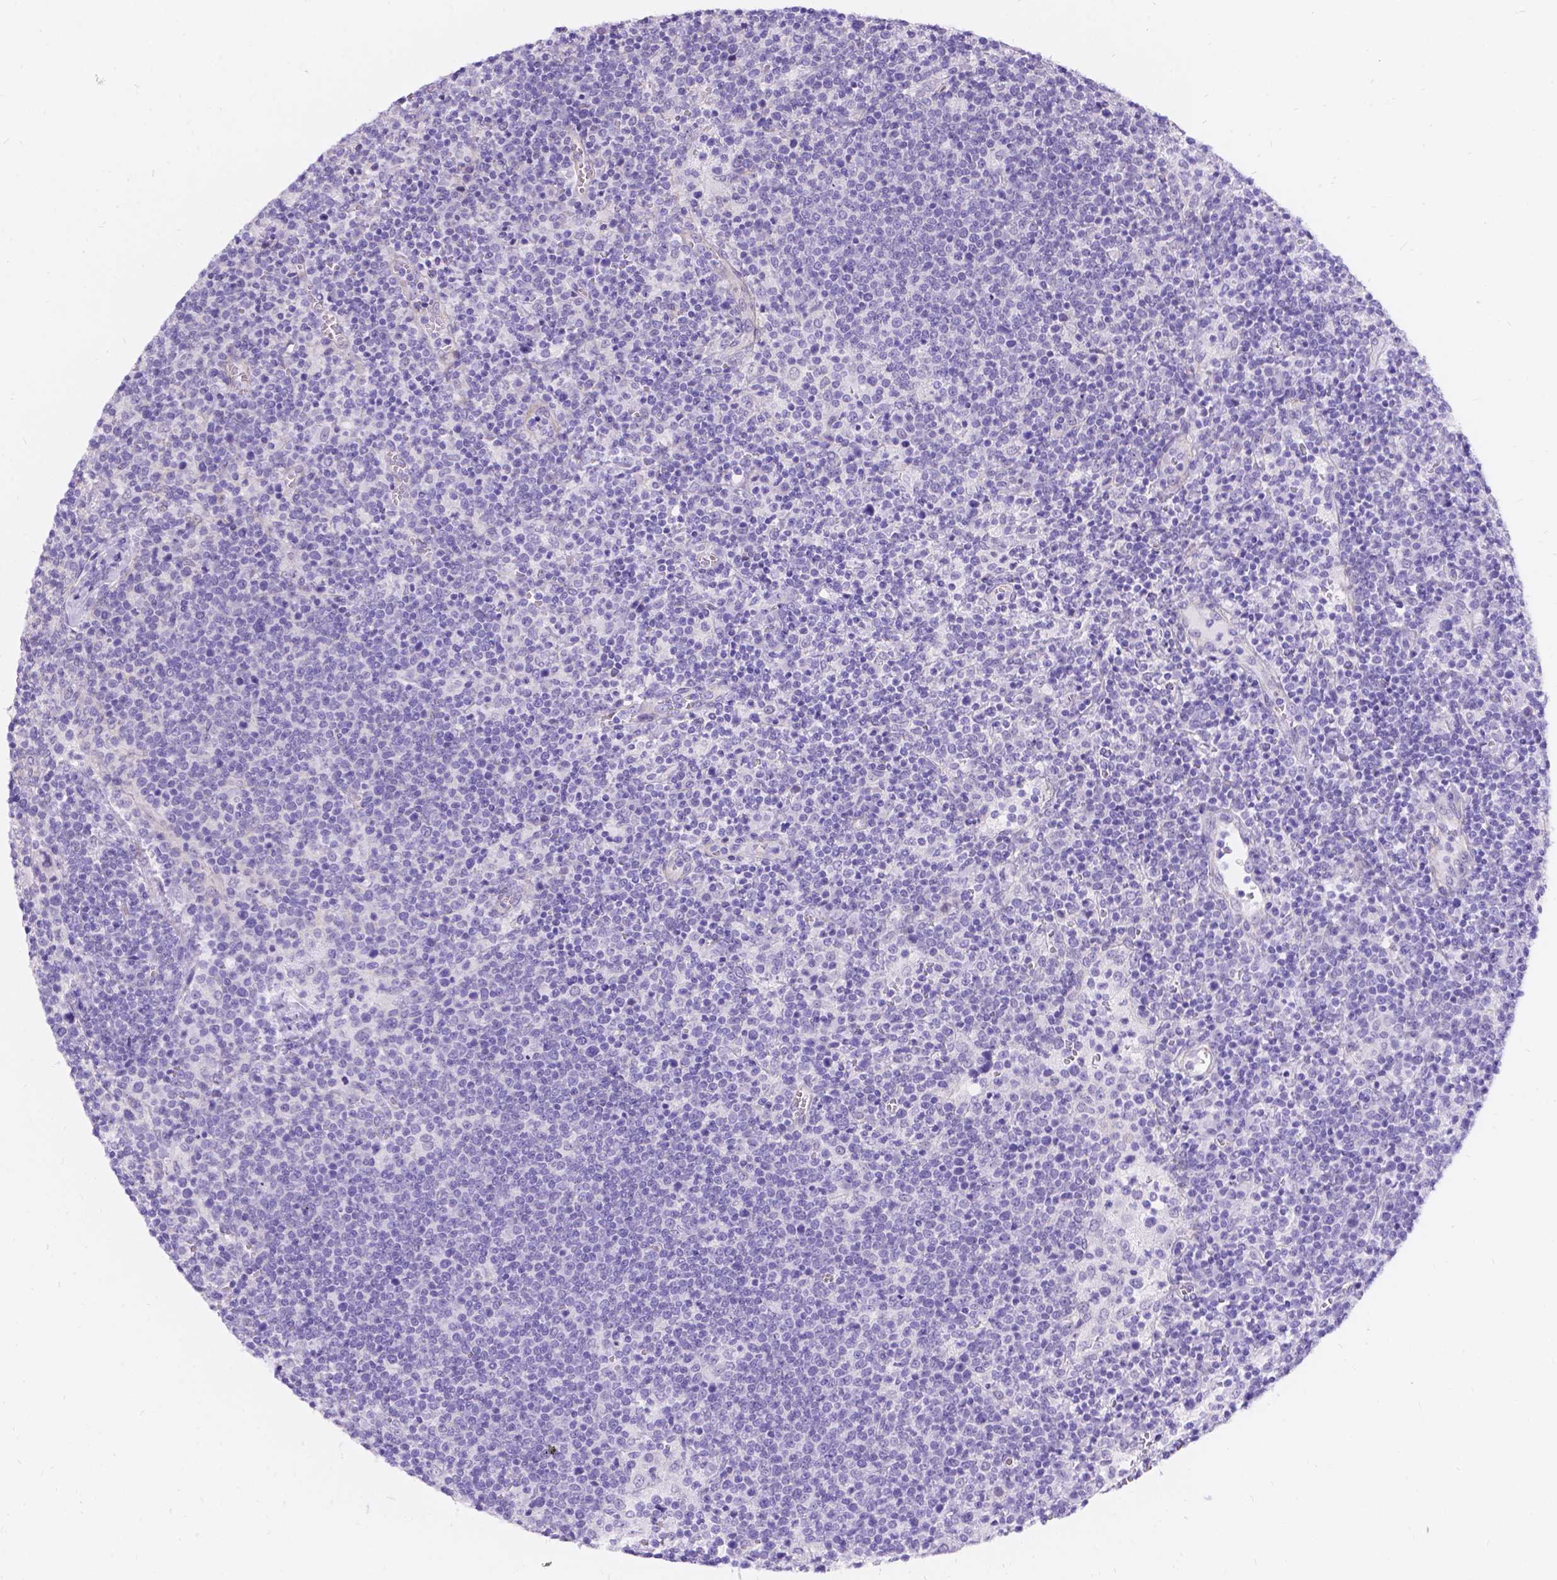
{"staining": {"intensity": "negative", "quantity": "none", "location": "none"}, "tissue": "lymphoma", "cell_type": "Tumor cells", "image_type": "cancer", "snomed": [{"axis": "morphology", "description": "Malignant lymphoma, non-Hodgkin's type, High grade"}, {"axis": "topography", "description": "Lymph node"}], "caption": "High magnification brightfield microscopy of lymphoma stained with DAB (3,3'-diaminobenzidine) (brown) and counterstained with hematoxylin (blue): tumor cells show no significant positivity.", "gene": "PALS1", "patient": {"sex": "male", "age": 61}}